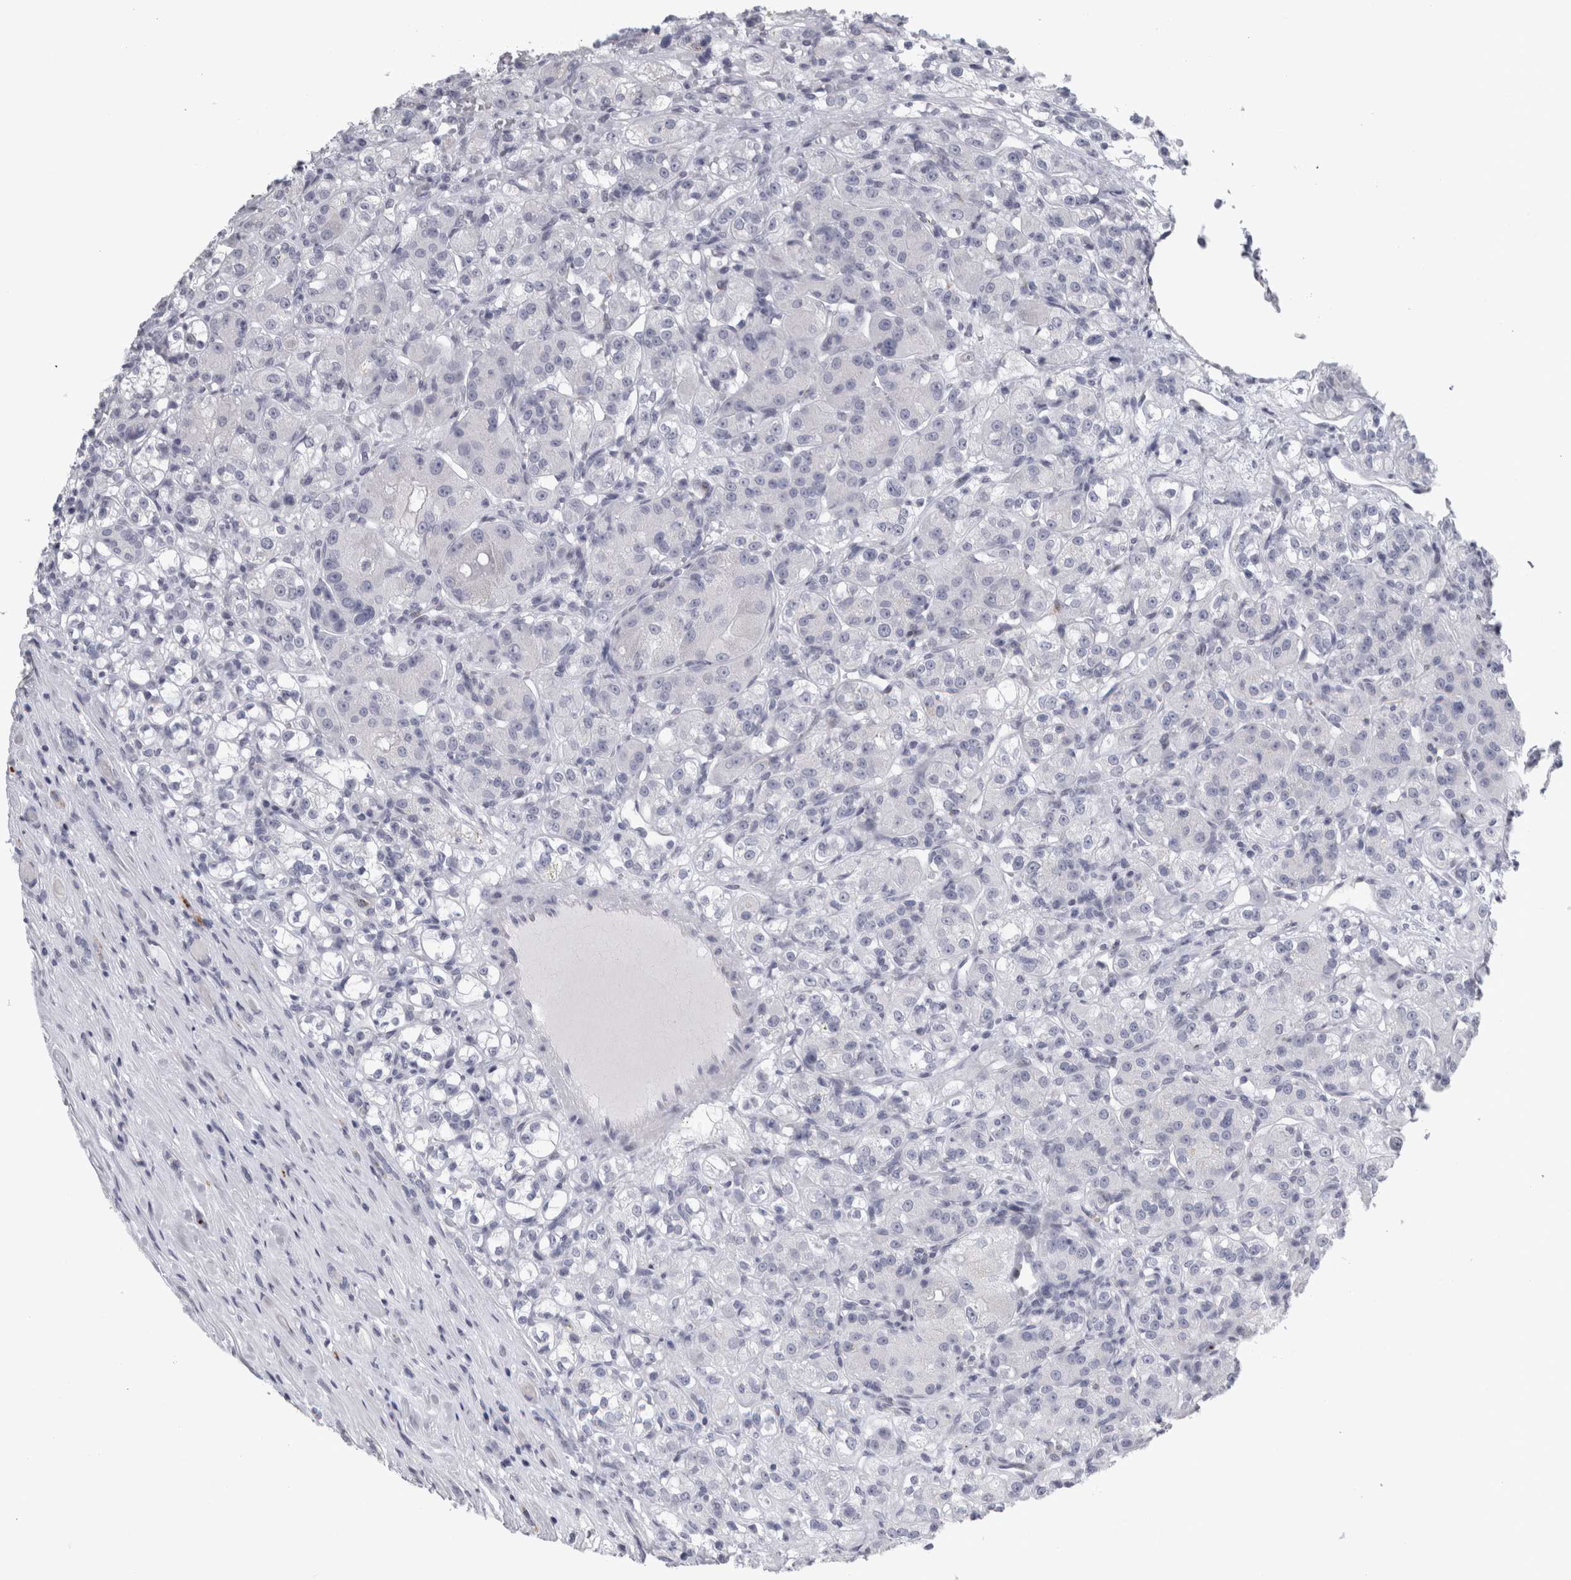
{"staining": {"intensity": "negative", "quantity": "none", "location": "none"}, "tissue": "renal cancer", "cell_type": "Tumor cells", "image_type": "cancer", "snomed": [{"axis": "morphology", "description": "Normal tissue, NOS"}, {"axis": "morphology", "description": "Adenocarcinoma, NOS"}, {"axis": "topography", "description": "Kidney"}], "caption": "Immunohistochemistry micrograph of renal cancer stained for a protein (brown), which demonstrates no positivity in tumor cells.", "gene": "CPE", "patient": {"sex": "male", "age": 61}}